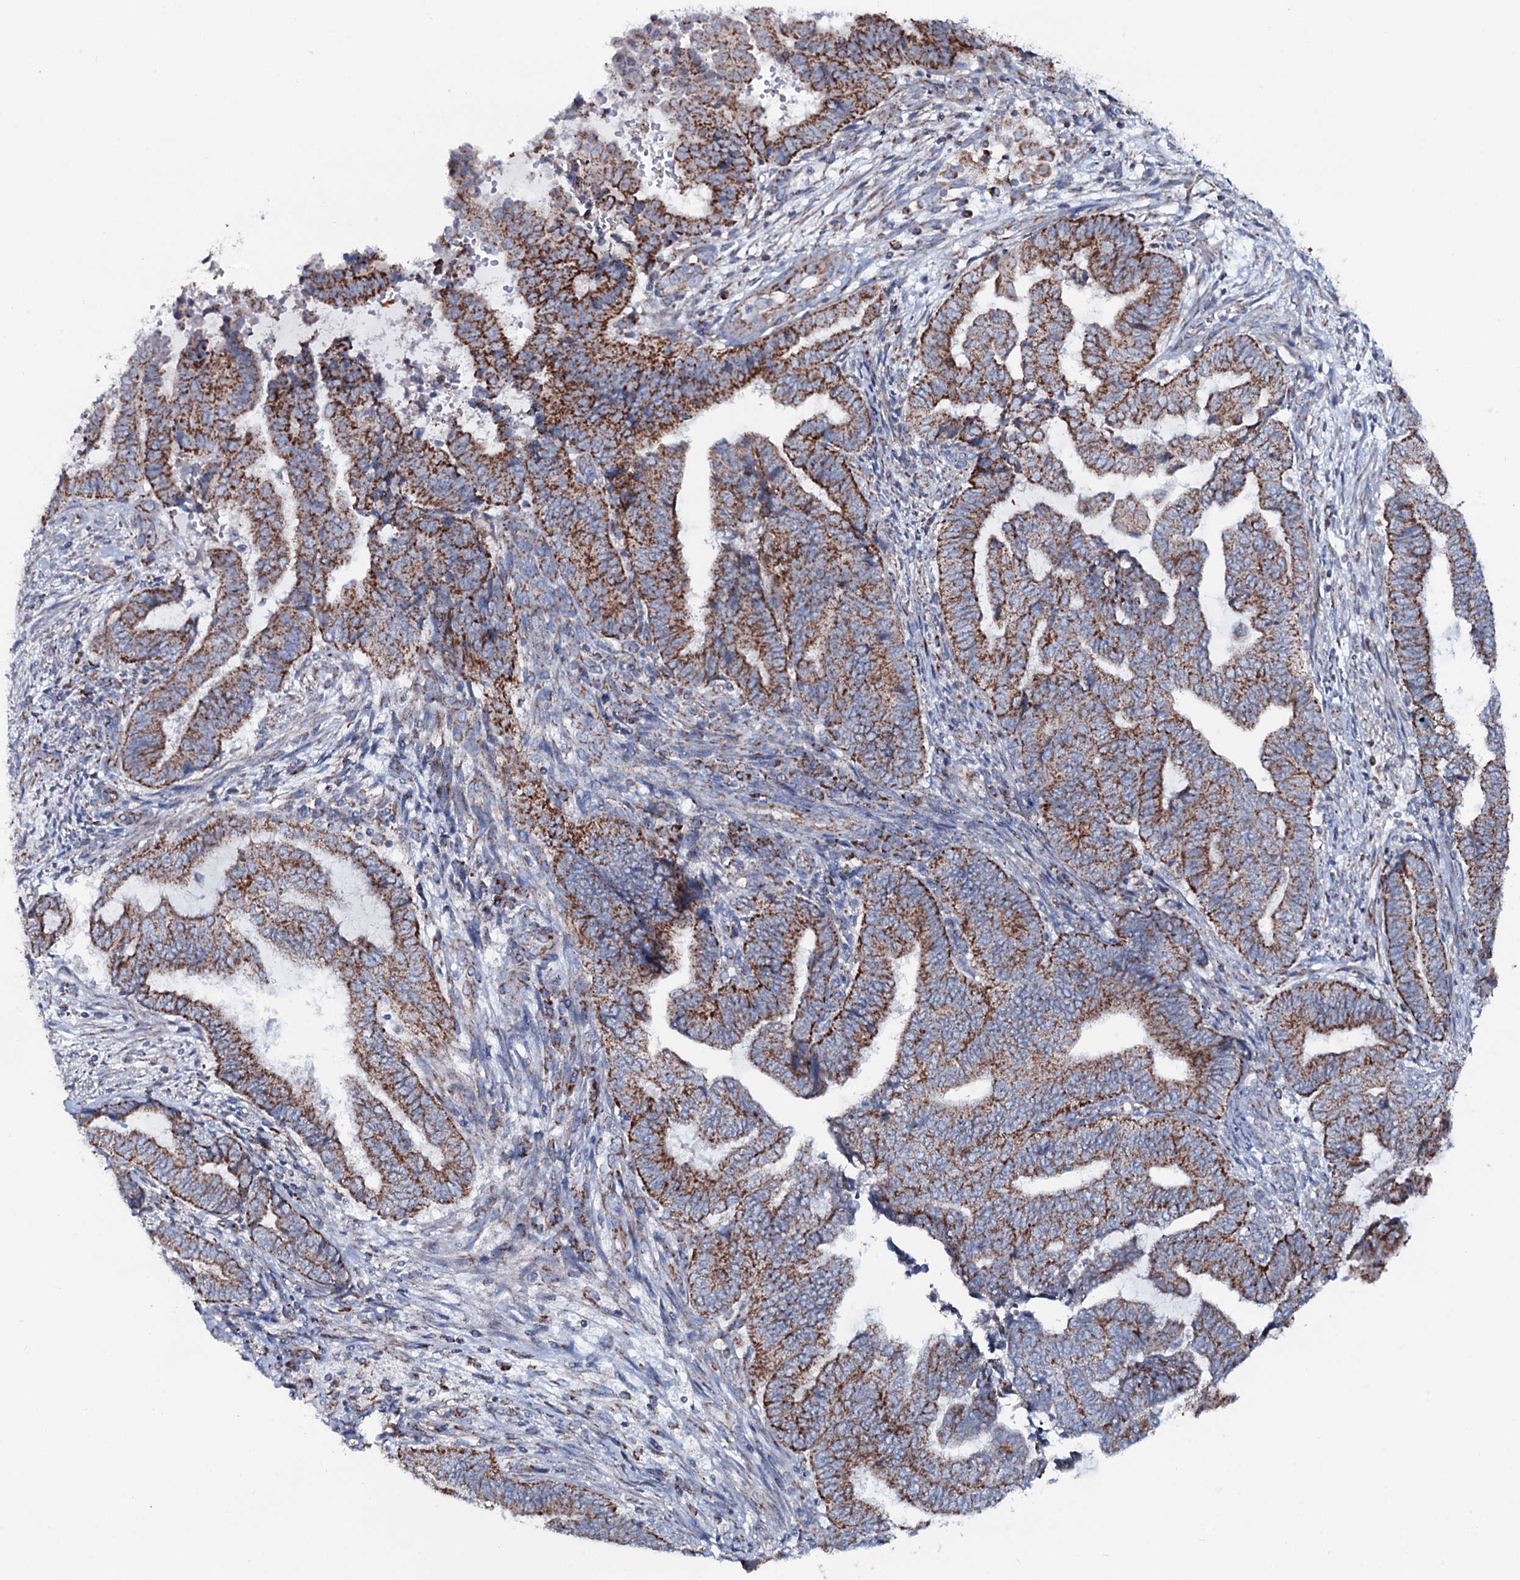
{"staining": {"intensity": "strong", "quantity": ">75%", "location": "cytoplasmic/membranous"}, "tissue": "endometrial cancer", "cell_type": "Tumor cells", "image_type": "cancer", "snomed": [{"axis": "morphology", "description": "Adenocarcinoma, NOS"}, {"axis": "topography", "description": "Uterus"}, {"axis": "topography", "description": "Endometrium"}], "caption": "Immunohistochemistry (IHC) micrograph of neoplastic tissue: endometrial cancer stained using immunohistochemistry (IHC) displays high levels of strong protein expression localized specifically in the cytoplasmic/membranous of tumor cells, appearing as a cytoplasmic/membranous brown color.", "gene": "MRPS35", "patient": {"sex": "female", "age": 70}}